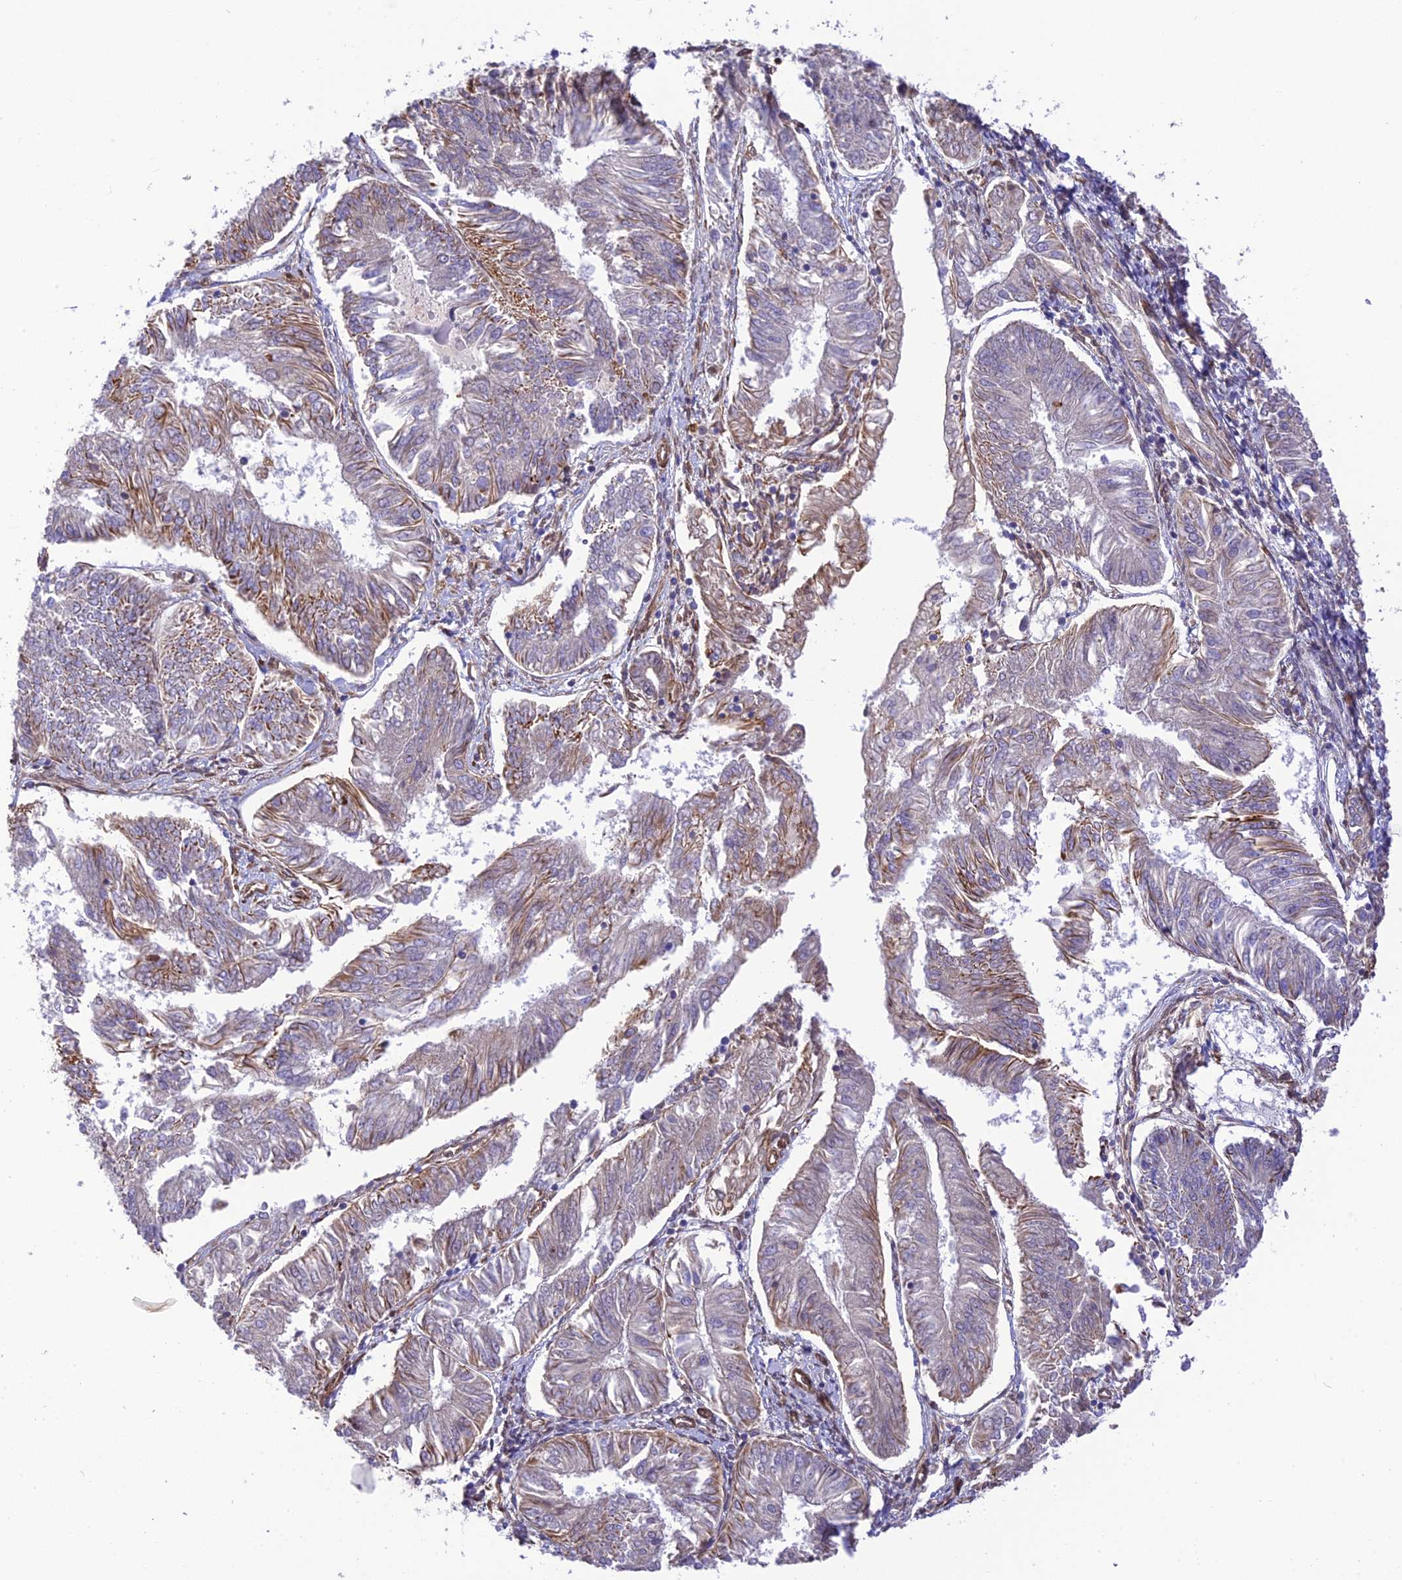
{"staining": {"intensity": "moderate", "quantity": "<25%", "location": "cytoplasmic/membranous"}, "tissue": "endometrial cancer", "cell_type": "Tumor cells", "image_type": "cancer", "snomed": [{"axis": "morphology", "description": "Adenocarcinoma, NOS"}, {"axis": "topography", "description": "Endometrium"}], "caption": "Protein staining exhibits moderate cytoplasmic/membranous expression in approximately <25% of tumor cells in adenocarcinoma (endometrial).", "gene": "EXOC3L4", "patient": {"sex": "female", "age": 58}}